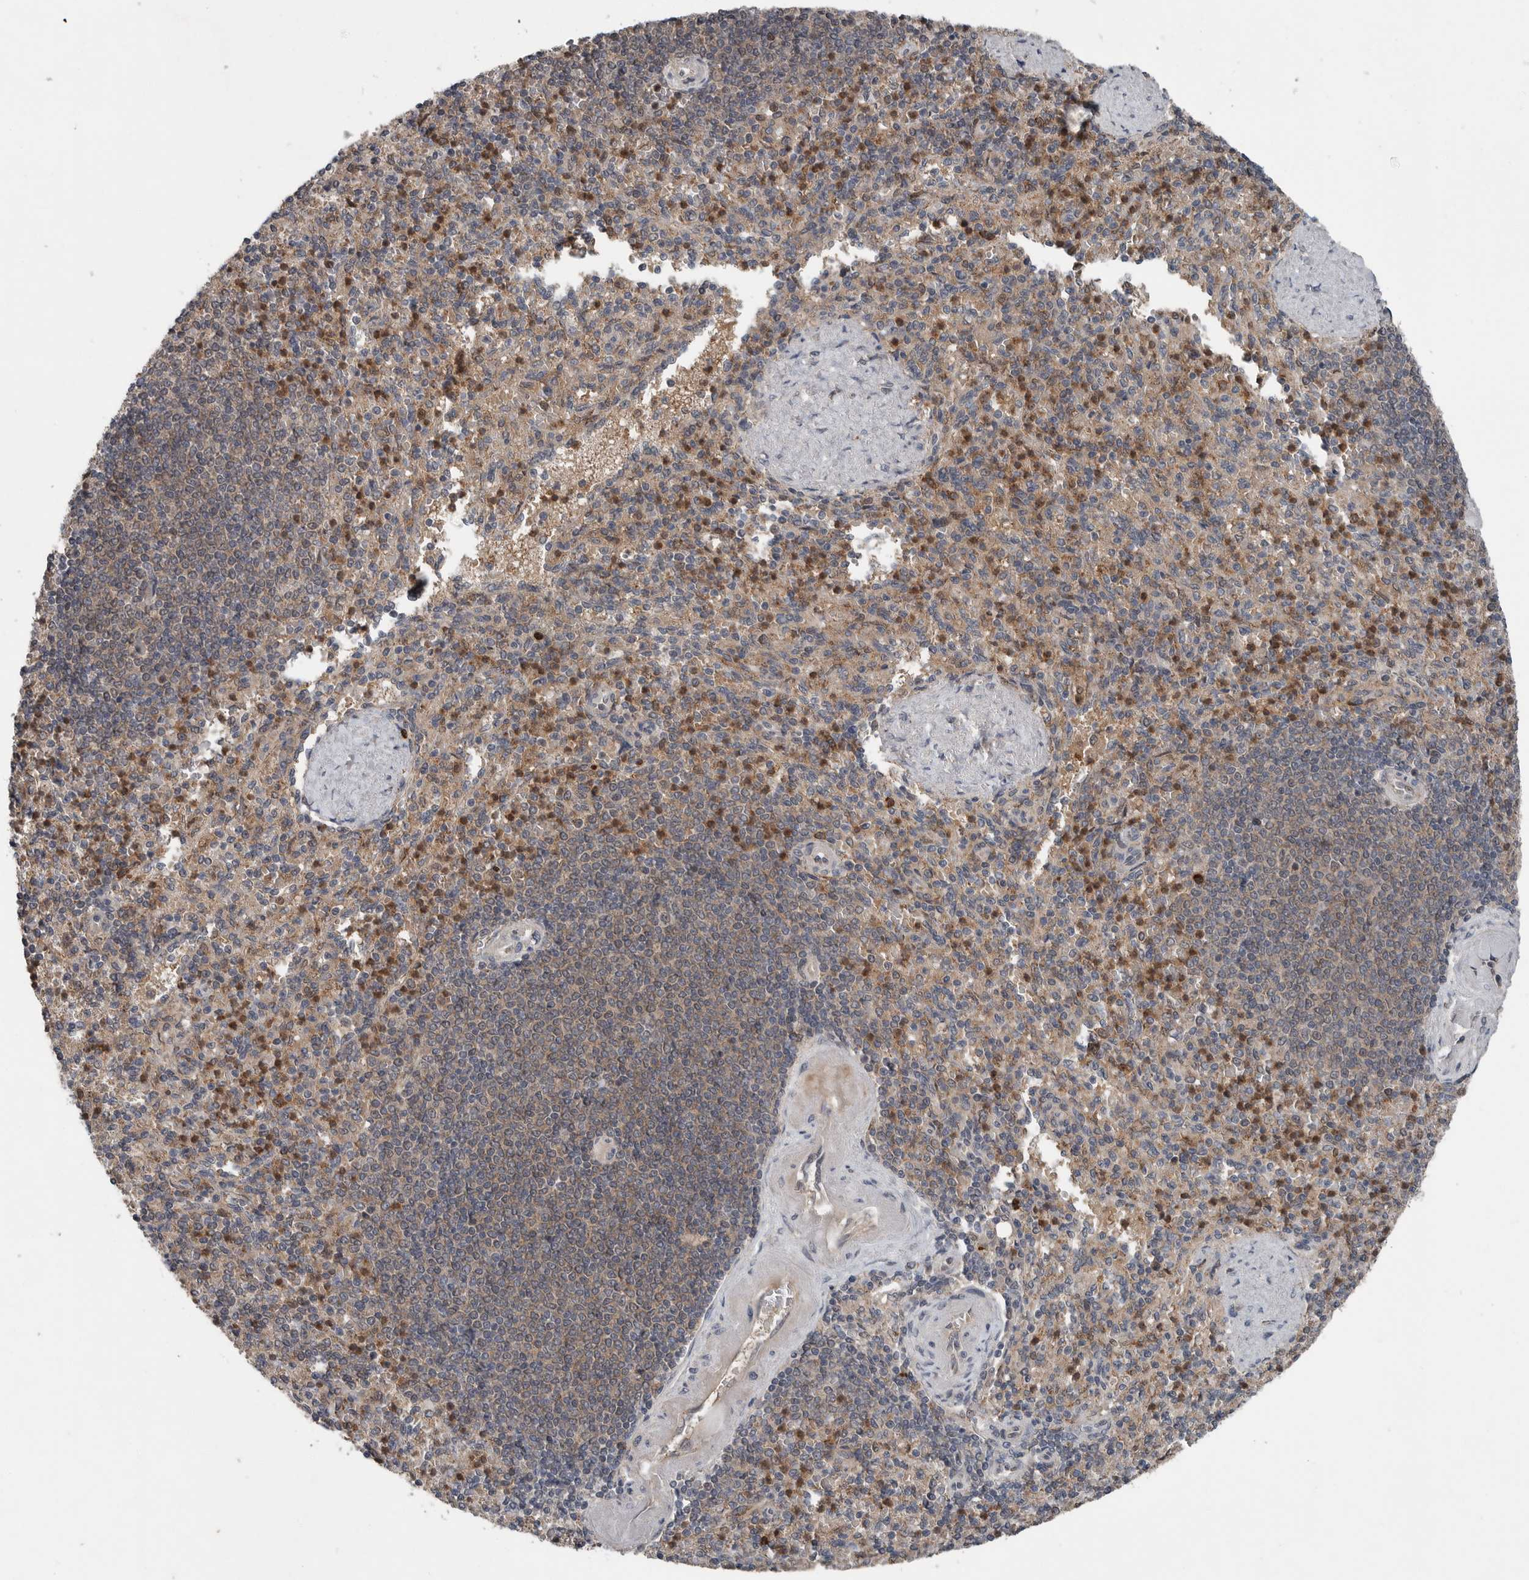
{"staining": {"intensity": "moderate", "quantity": "25%-75%", "location": "cytoplasmic/membranous"}, "tissue": "spleen", "cell_type": "Cells in red pulp", "image_type": "normal", "snomed": [{"axis": "morphology", "description": "Normal tissue, NOS"}, {"axis": "topography", "description": "Spleen"}], "caption": "Spleen stained with DAB immunohistochemistry reveals medium levels of moderate cytoplasmic/membranous expression in about 25%-75% of cells in red pulp. Nuclei are stained in blue.", "gene": "SCP2", "patient": {"sex": "female", "age": 74}}